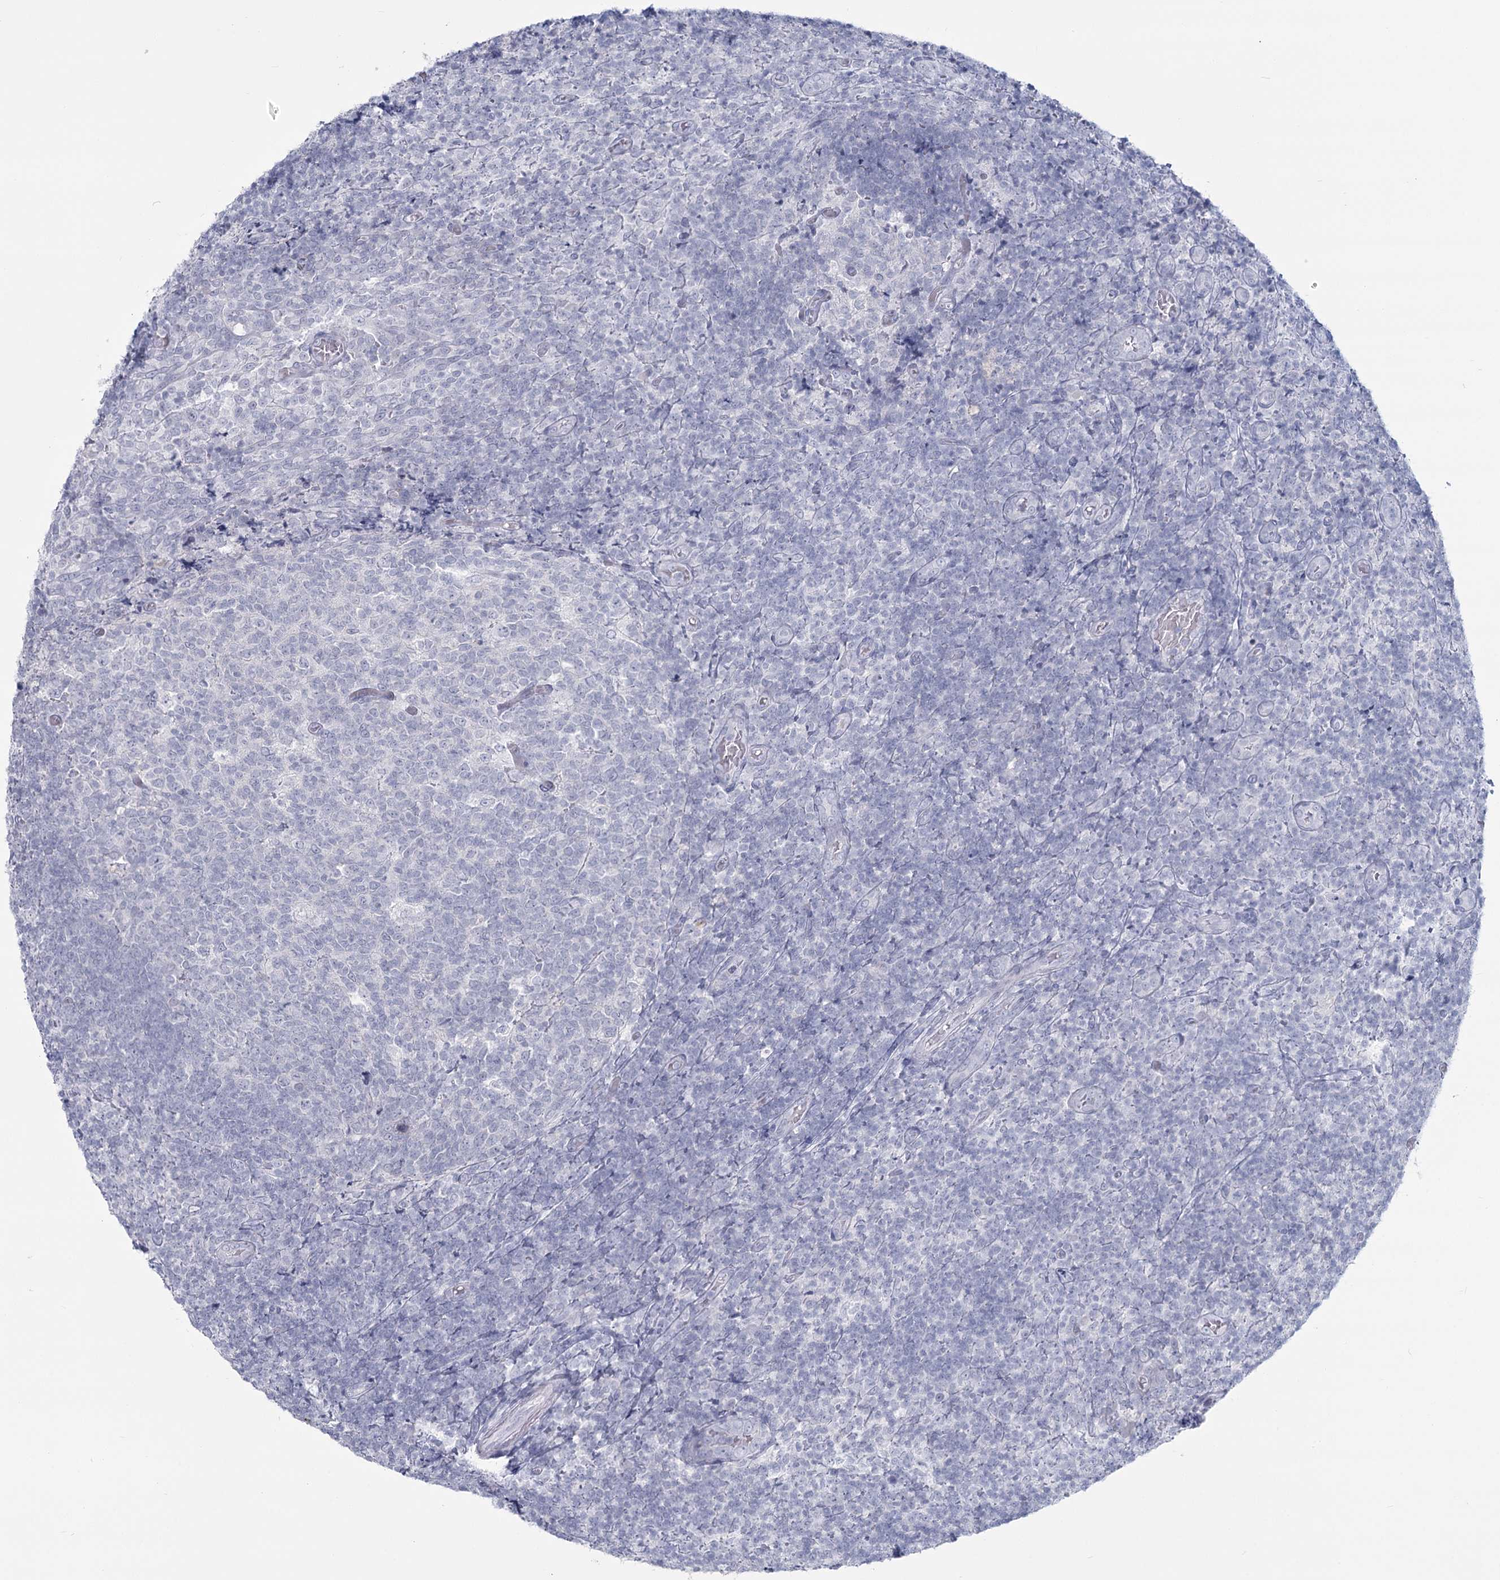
{"staining": {"intensity": "negative", "quantity": "none", "location": "none"}, "tissue": "tonsil", "cell_type": "Germinal center cells", "image_type": "normal", "snomed": [{"axis": "morphology", "description": "Normal tissue, NOS"}, {"axis": "topography", "description": "Tonsil"}], "caption": "This is a photomicrograph of immunohistochemistry (IHC) staining of normal tonsil, which shows no positivity in germinal center cells.", "gene": "SLC6A19", "patient": {"sex": "female", "age": 19}}